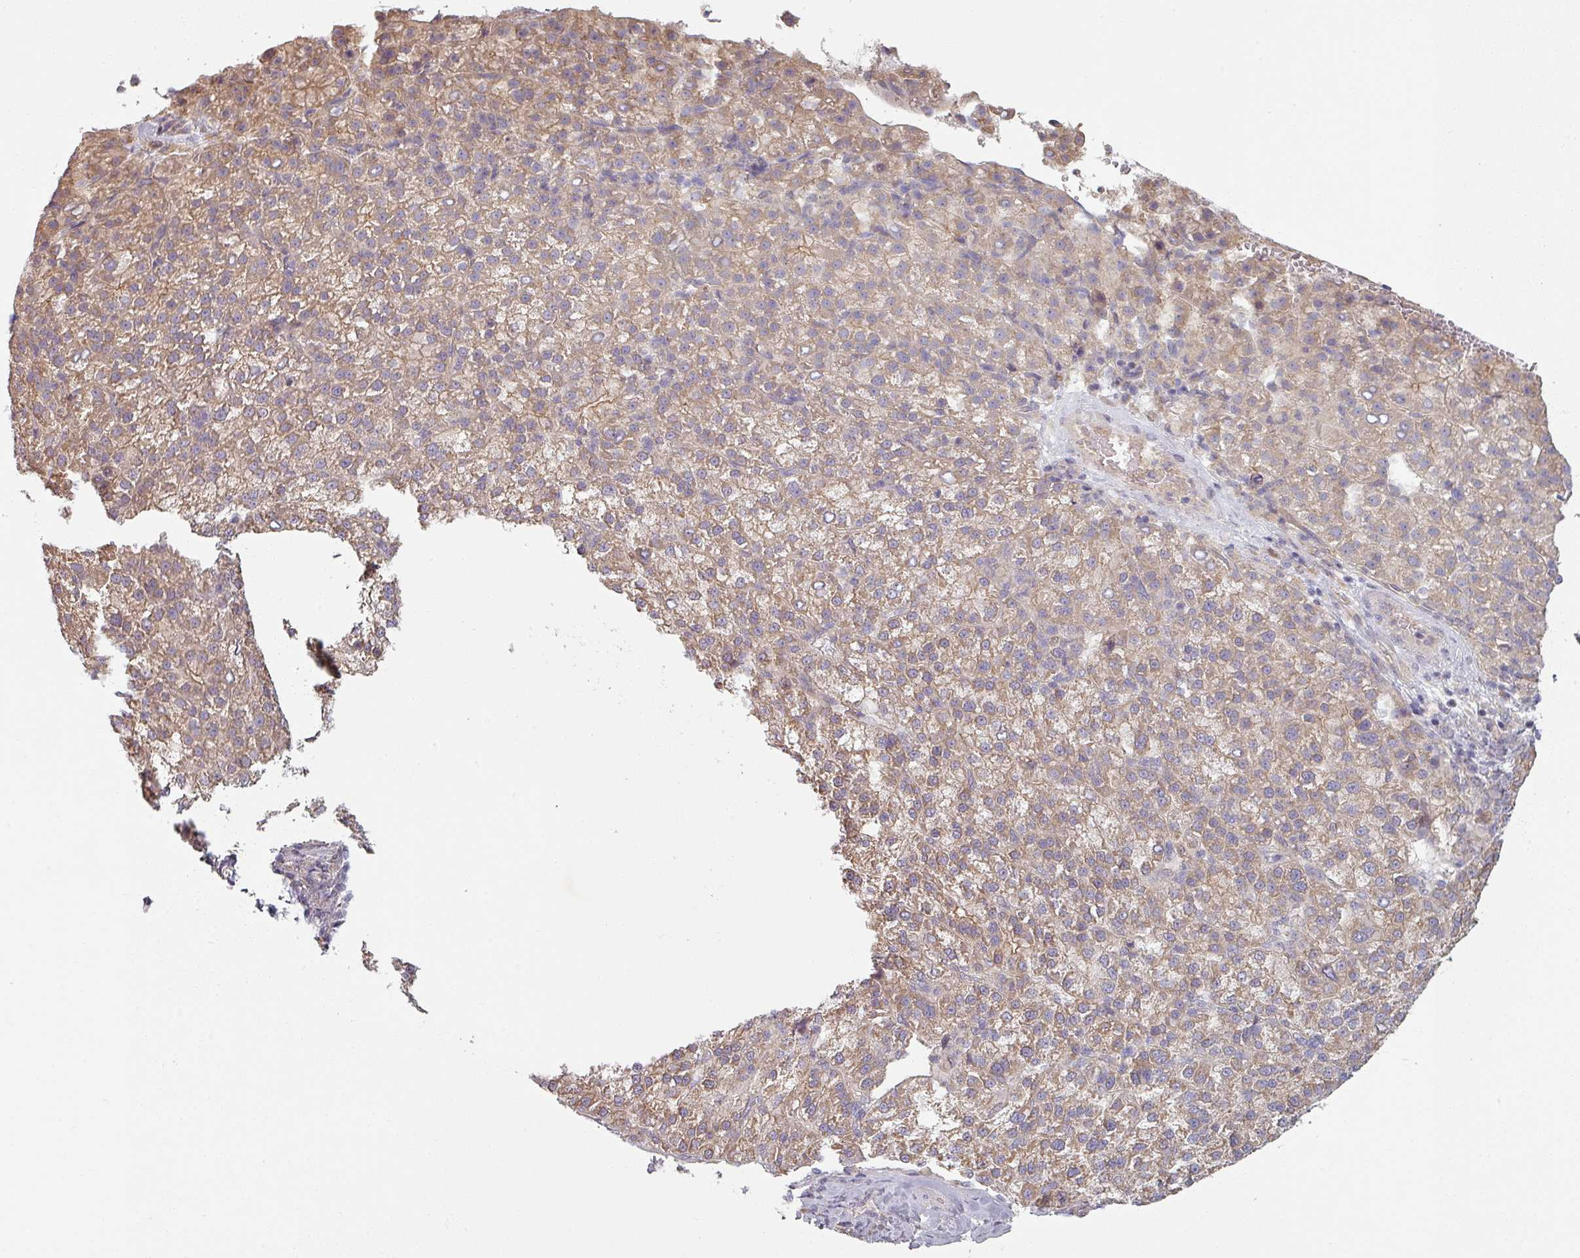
{"staining": {"intensity": "moderate", "quantity": ">75%", "location": "cytoplasmic/membranous"}, "tissue": "liver cancer", "cell_type": "Tumor cells", "image_type": "cancer", "snomed": [{"axis": "morphology", "description": "Carcinoma, Hepatocellular, NOS"}, {"axis": "topography", "description": "Liver"}], "caption": "Immunohistochemical staining of liver hepatocellular carcinoma shows moderate cytoplasmic/membranous protein positivity in approximately >75% of tumor cells. The protein is stained brown, and the nuclei are stained in blue (DAB IHC with brightfield microscopy, high magnification).", "gene": "PLEKHJ1", "patient": {"sex": "female", "age": 58}}